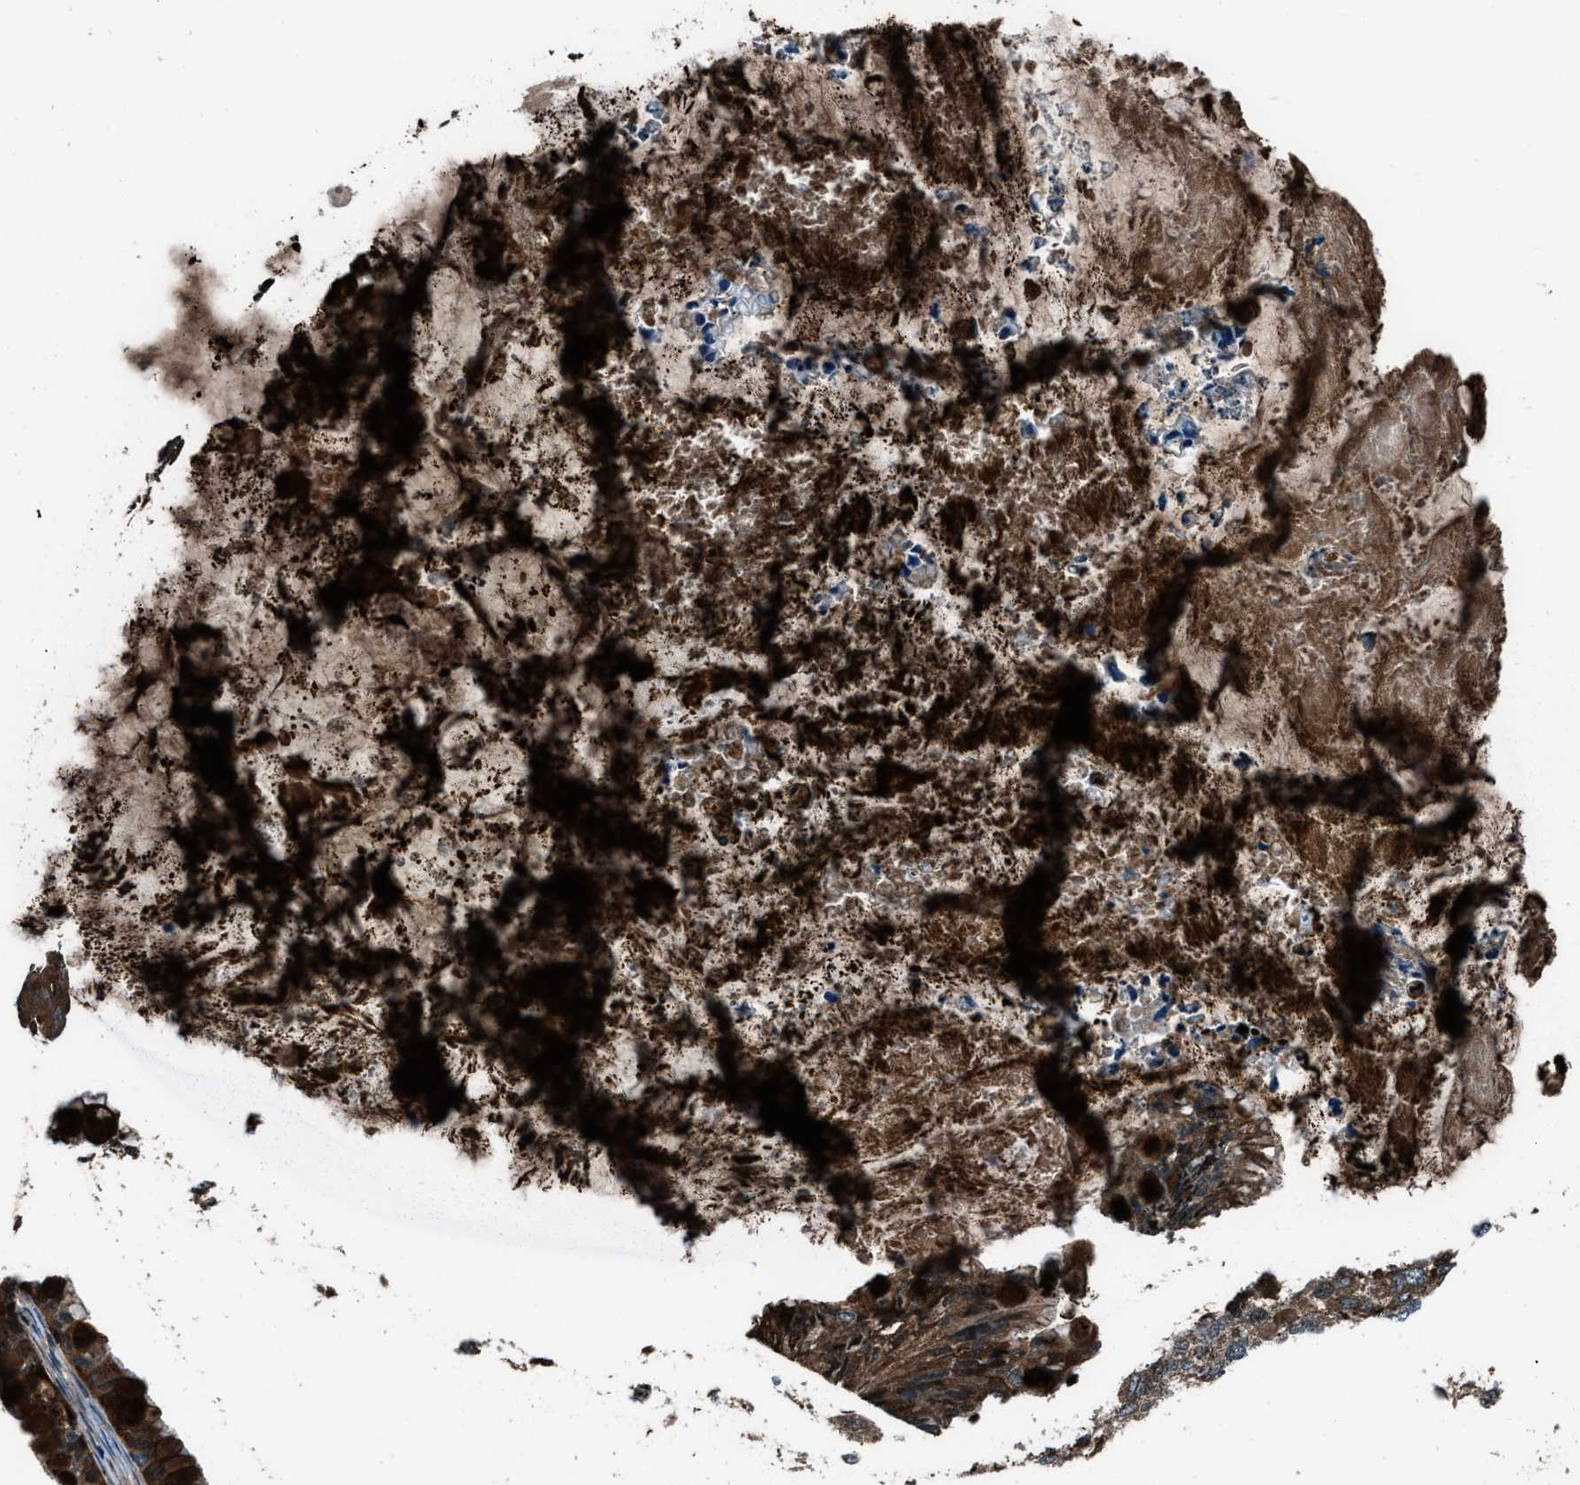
{"staining": {"intensity": "strong", "quantity": ">75%", "location": "cytoplasmic/membranous"}, "tissue": "ovarian cancer", "cell_type": "Tumor cells", "image_type": "cancer", "snomed": [{"axis": "morphology", "description": "Cystadenocarcinoma, mucinous, NOS"}, {"axis": "topography", "description": "Ovary"}], "caption": "Immunohistochemical staining of ovarian cancer shows strong cytoplasmic/membranous protein expression in about >75% of tumor cells.", "gene": "SNX30", "patient": {"sex": "female", "age": 80}}